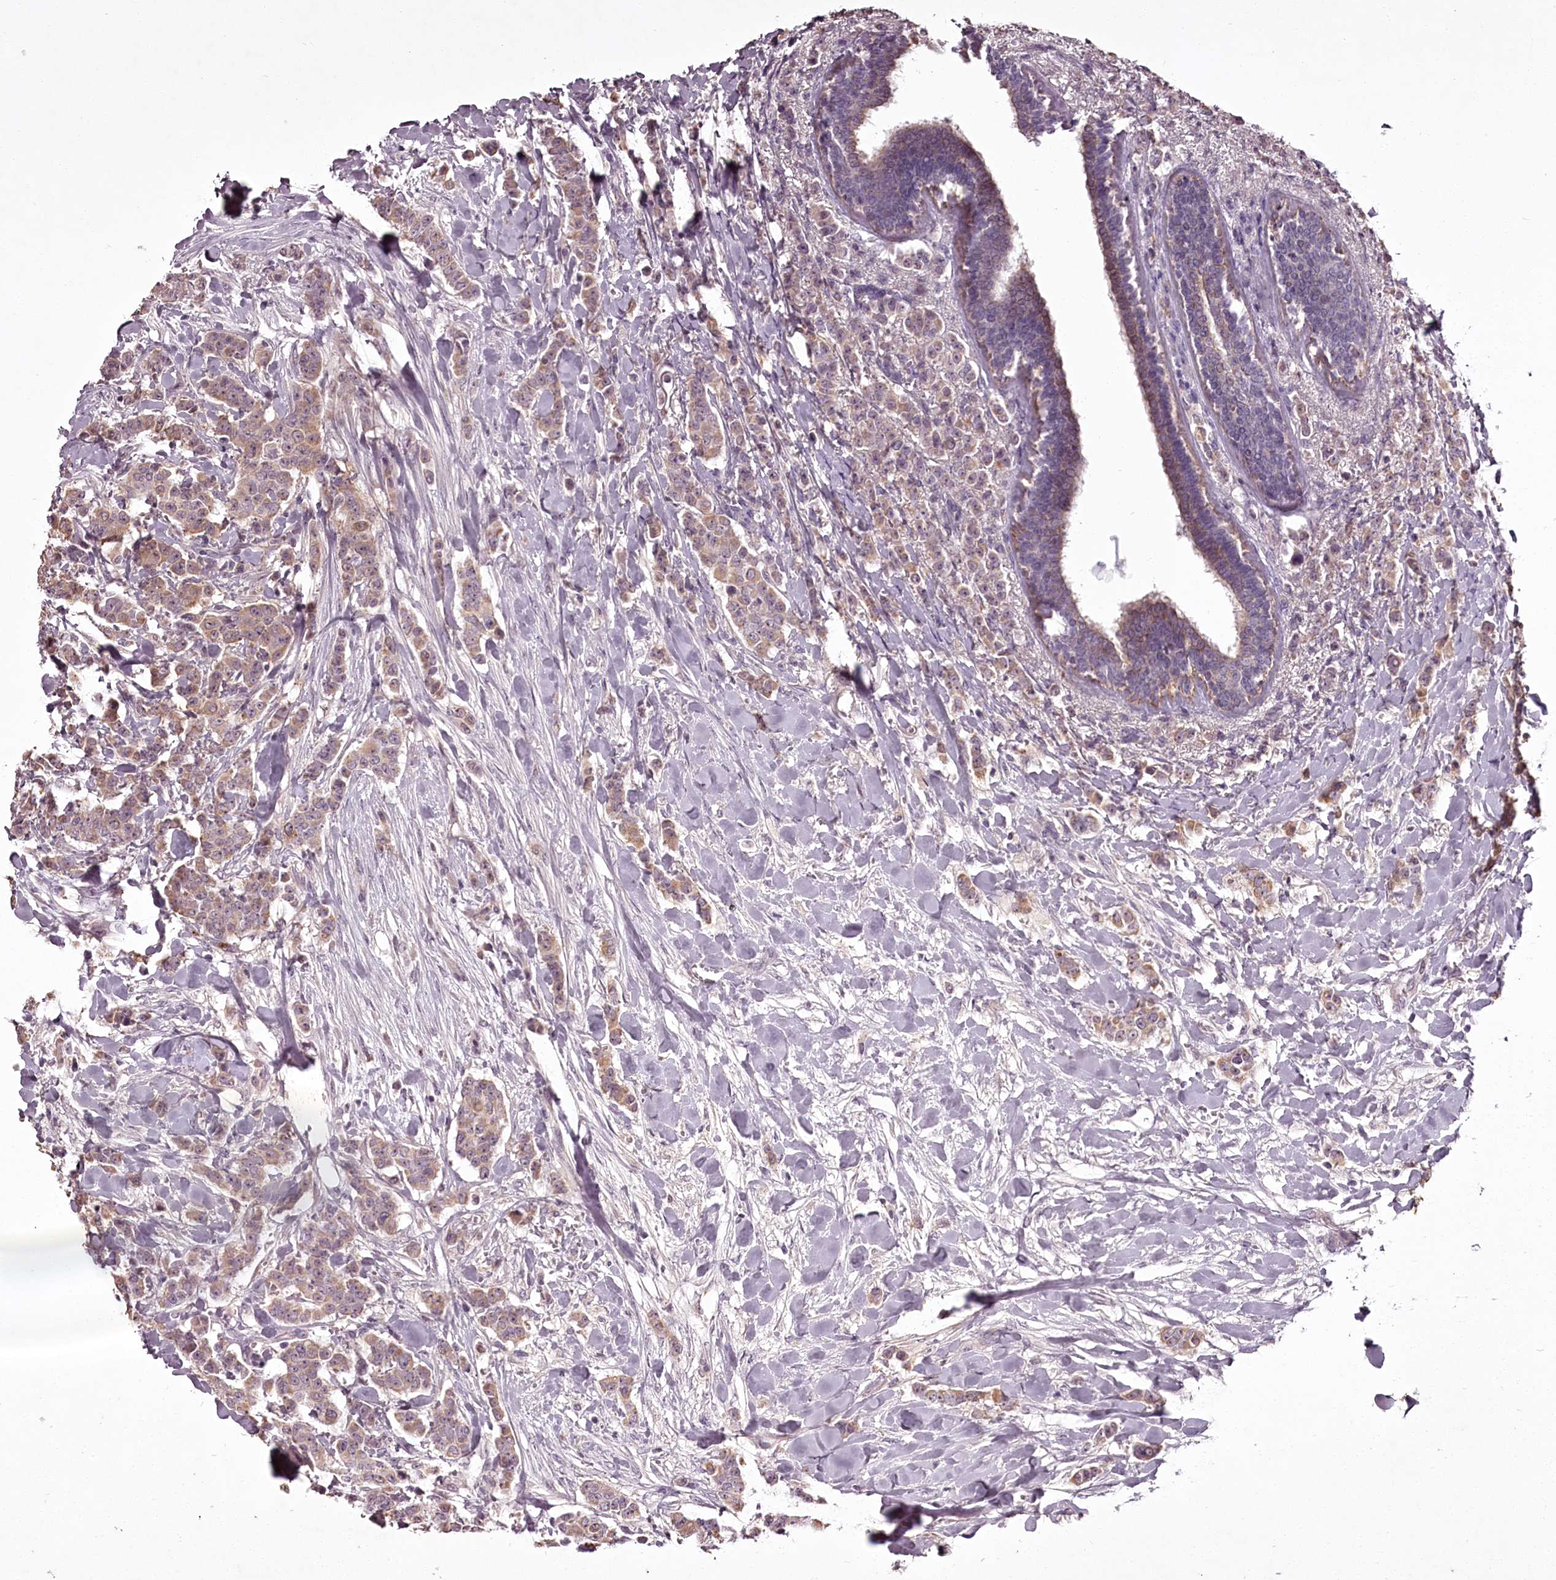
{"staining": {"intensity": "moderate", "quantity": "25%-75%", "location": "cytoplasmic/membranous"}, "tissue": "breast cancer", "cell_type": "Tumor cells", "image_type": "cancer", "snomed": [{"axis": "morphology", "description": "Duct carcinoma"}, {"axis": "topography", "description": "Breast"}], "caption": "Immunohistochemistry (IHC) histopathology image of neoplastic tissue: breast invasive ductal carcinoma stained using IHC displays medium levels of moderate protein expression localized specifically in the cytoplasmic/membranous of tumor cells, appearing as a cytoplasmic/membranous brown color.", "gene": "RBMXL2", "patient": {"sex": "female", "age": 40}}